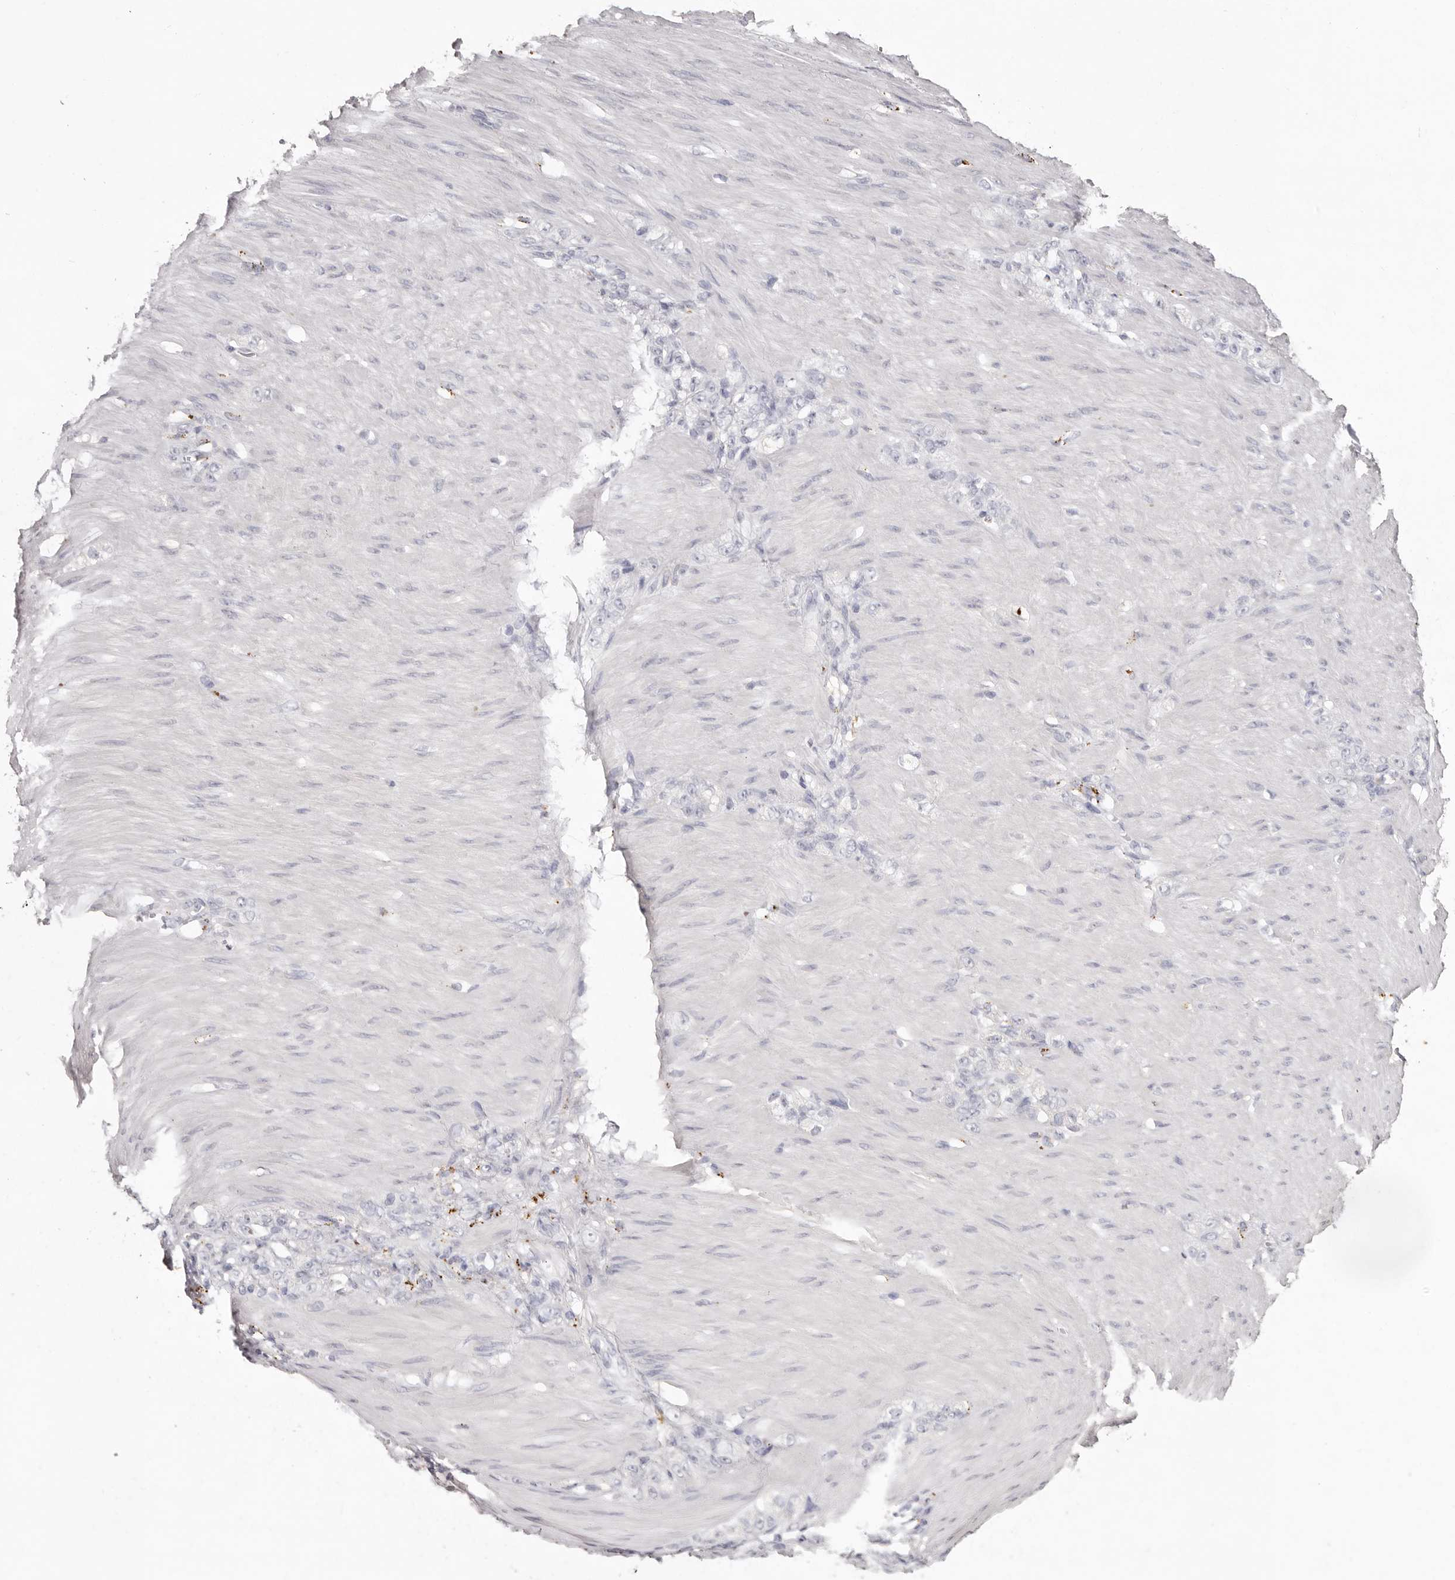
{"staining": {"intensity": "negative", "quantity": "none", "location": "none"}, "tissue": "stomach cancer", "cell_type": "Tumor cells", "image_type": "cancer", "snomed": [{"axis": "morphology", "description": "Normal tissue, NOS"}, {"axis": "morphology", "description": "Adenocarcinoma, NOS"}, {"axis": "topography", "description": "Stomach"}], "caption": "Tumor cells are negative for protein expression in human stomach cancer (adenocarcinoma).", "gene": "FAM185A", "patient": {"sex": "male", "age": 82}}